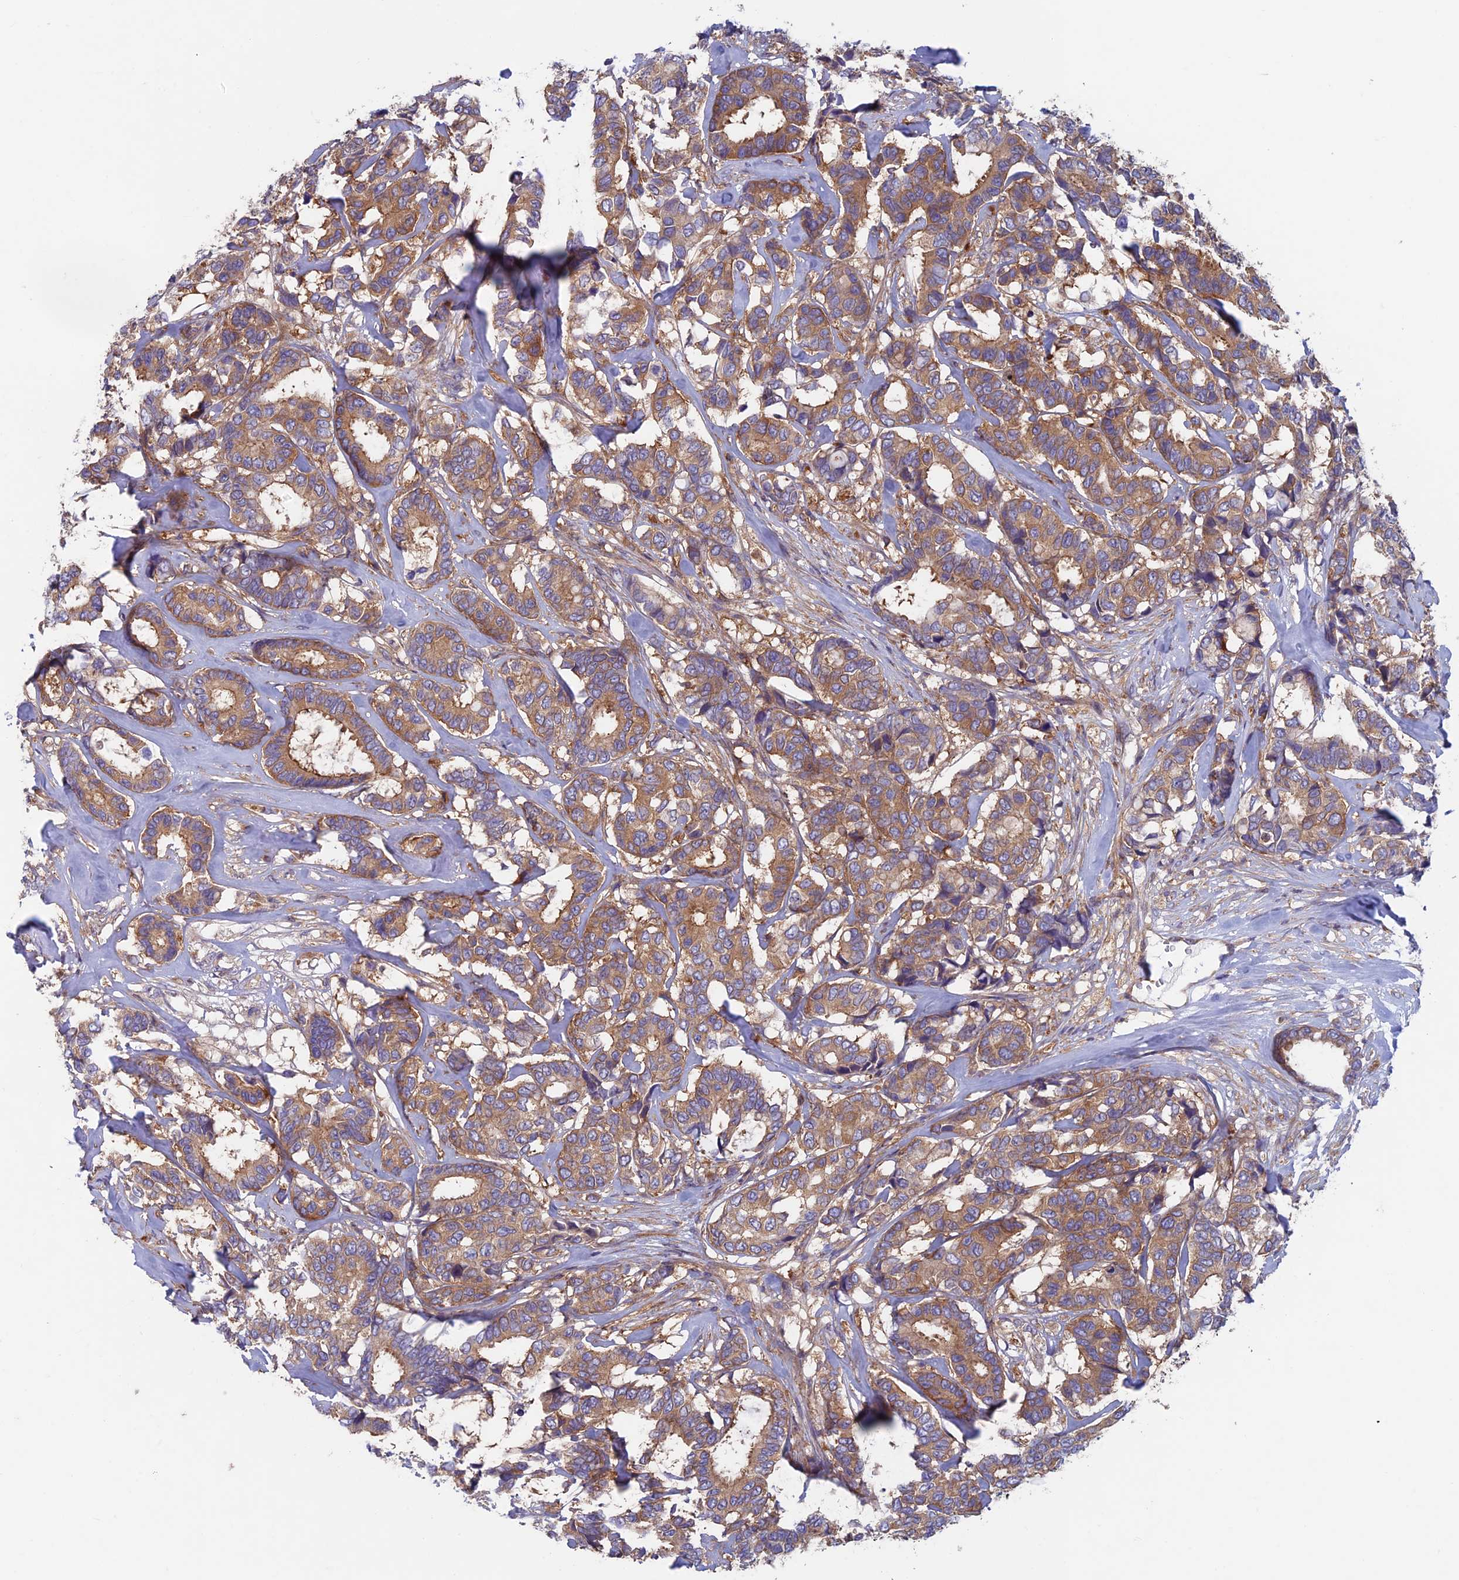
{"staining": {"intensity": "moderate", "quantity": ">75%", "location": "cytoplasmic/membranous"}, "tissue": "breast cancer", "cell_type": "Tumor cells", "image_type": "cancer", "snomed": [{"axis": "morphology", "description": "Duct carcinoma"}, {"axis": "topography", "description": "Breast"}], "caption": "IHC staining of breast cancer, which exhibits medium levels of moderate cytoplasmic/membranous expression in approximately >75% of tumor cells indicating moderate cytoplasmic/membranous protein staining. The staining was performed using DAB (3,3'-diaminobenzidine) (brown) for protein detection and nuclei were counterstained in hematoxylin (blue).", "gene": "DNM1L", "patient": {"sex": "female", "age": 87}}